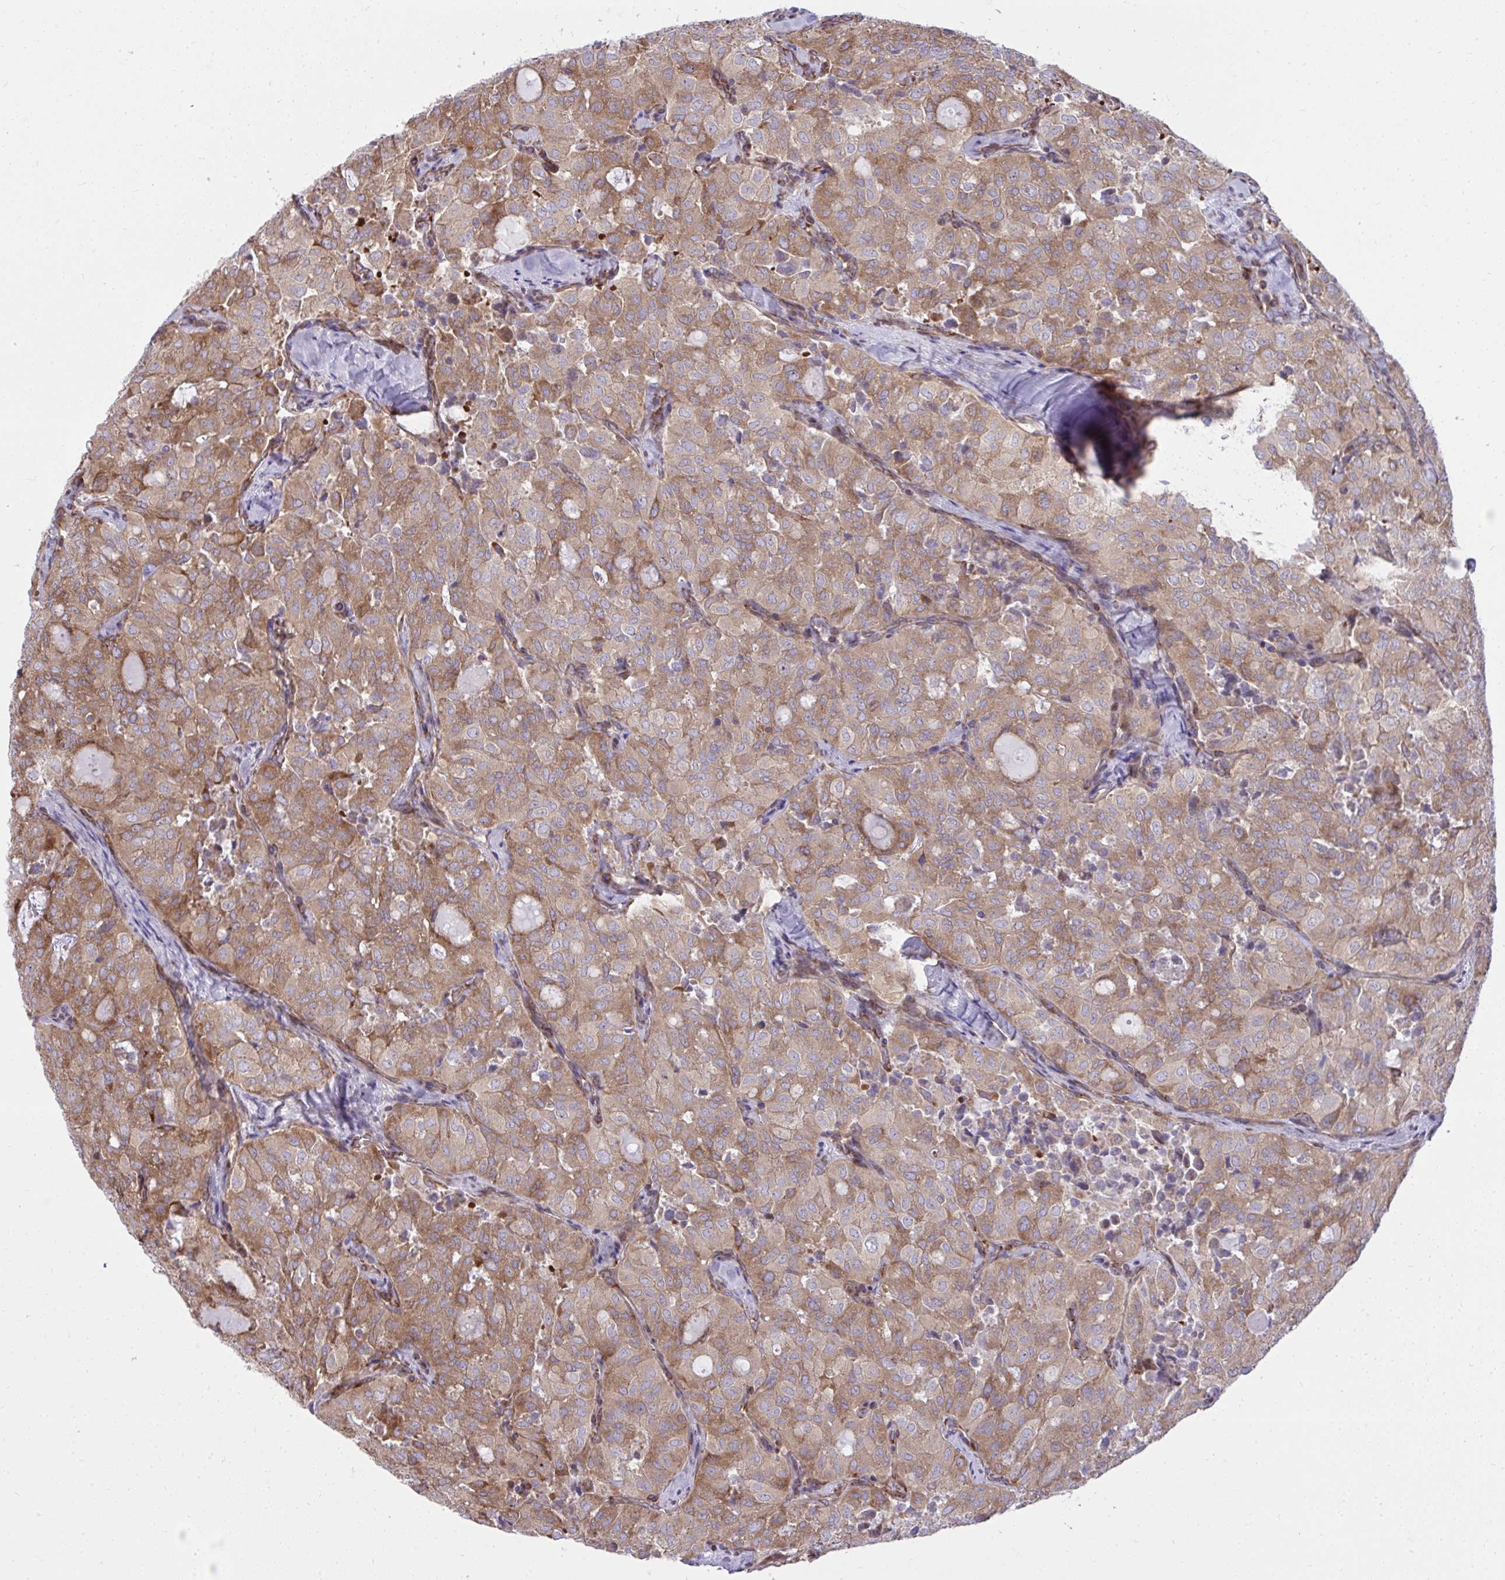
{"staining": {"intensity": "moderate", "quantity": ">75%", "location": "cytoplasmic/membranous"}, "tissue": "thyroid cancer", "cell_type": "Tumor cells", "image_type": "cancer", "snomed": [{"axis": "morphology", "description": "Follicular adenoma carcinoma, NOS"}, {"axis": "topography", "description": "Thyroid gland"}], "caption": "Thyroid follicular adenoma carcinoma stained with a brown dye shows moderate cytoplasmic/membranous positive staining in about >75% of tumor cells.", "gene": "NMNAT3", "patient": {"sex": "male", "age": 75}}